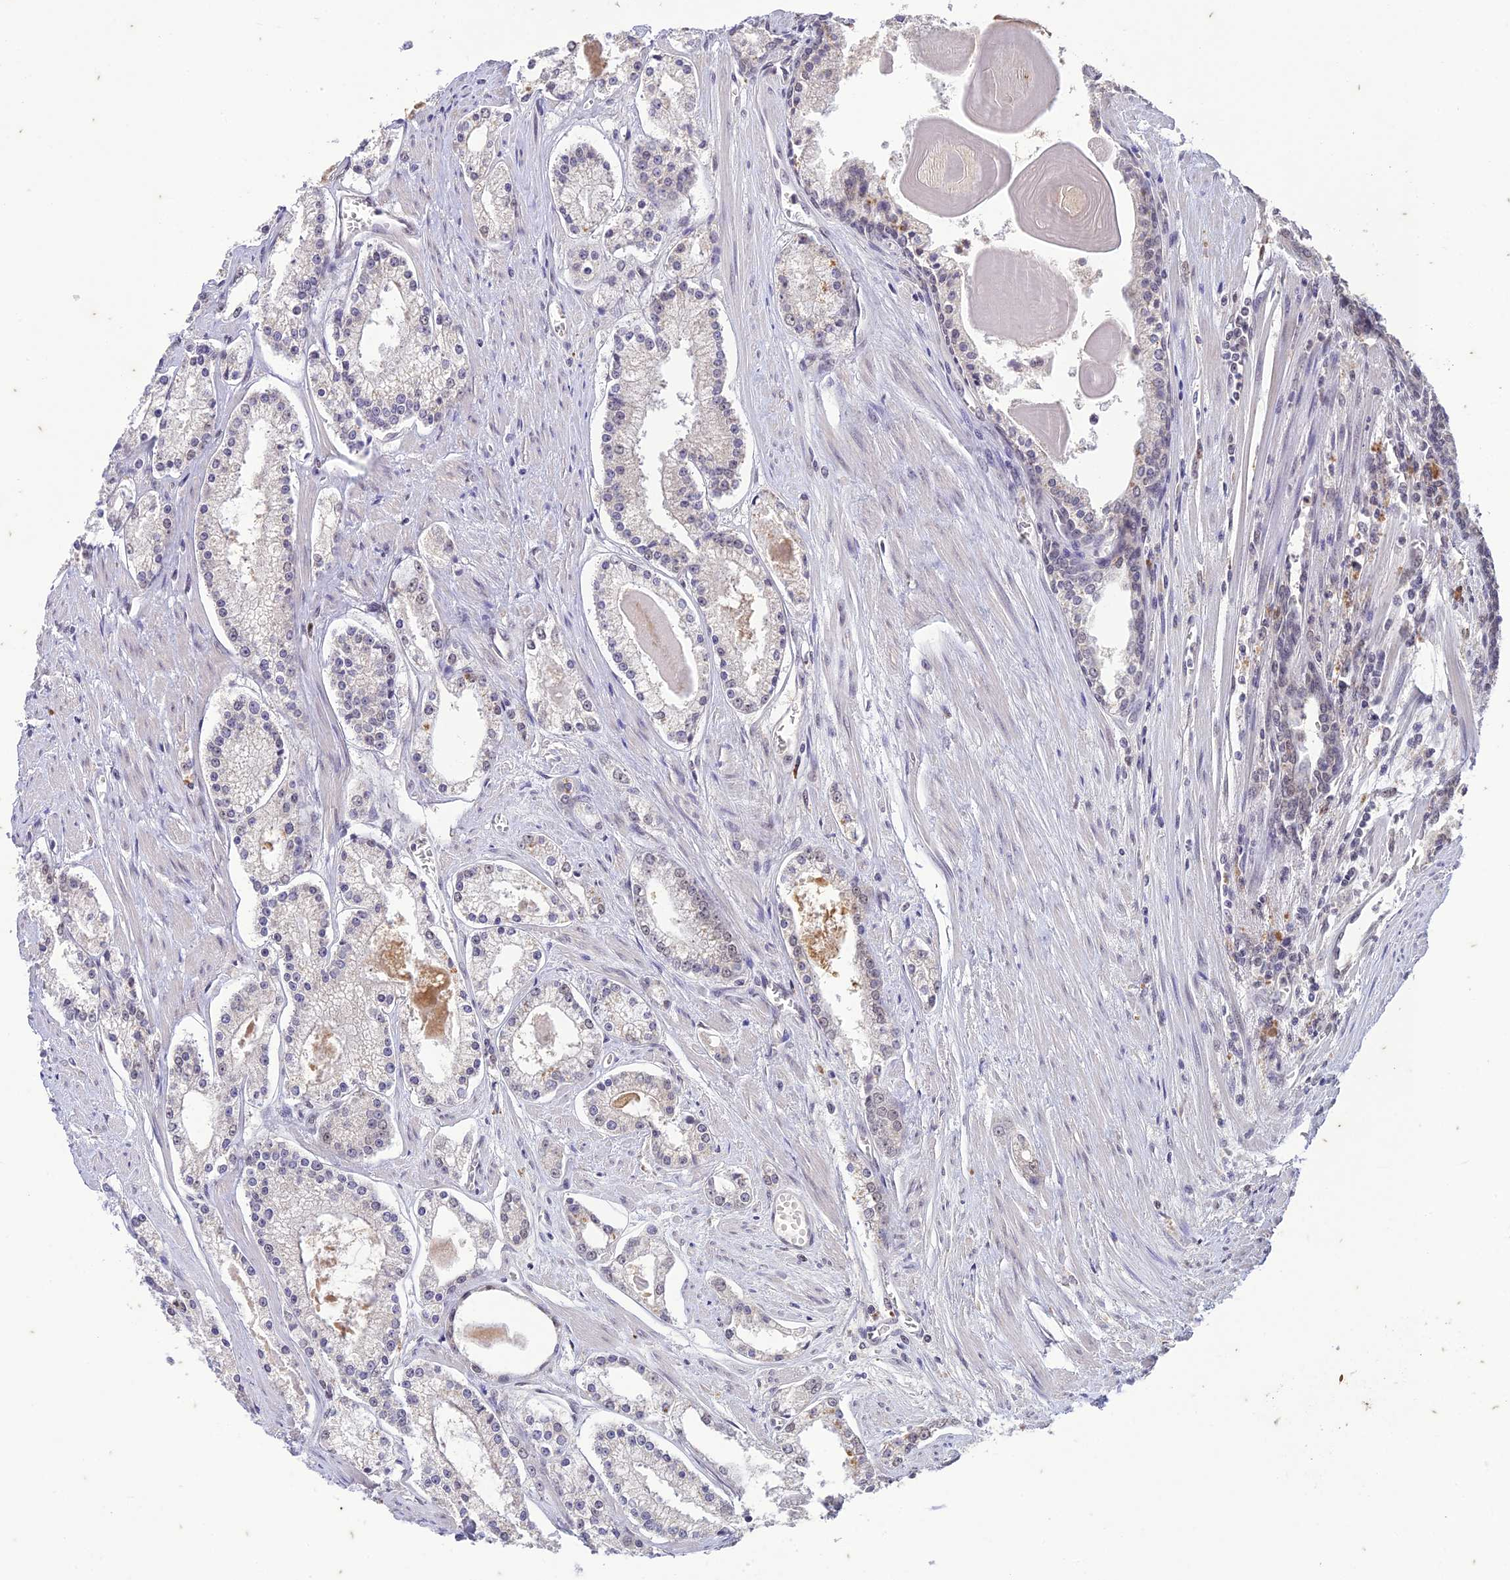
{"staining": {"intensity": "negative", "quantity": "none", "location": "none"}, "tissue": "prostate cancer", "cell_type": "Tumor cells", "image_type": "cancer", "snomed": [{"axis": "morphology", "description": "Adenocarcinoma, Low grade"}, {"axis": "topography", "description": "Prostate"}], "caption": "Tumor cells are negative for brown protein staining in prostate cancer.", "gene": "POP4", "patient": {"sex": "male", "age": 54}}